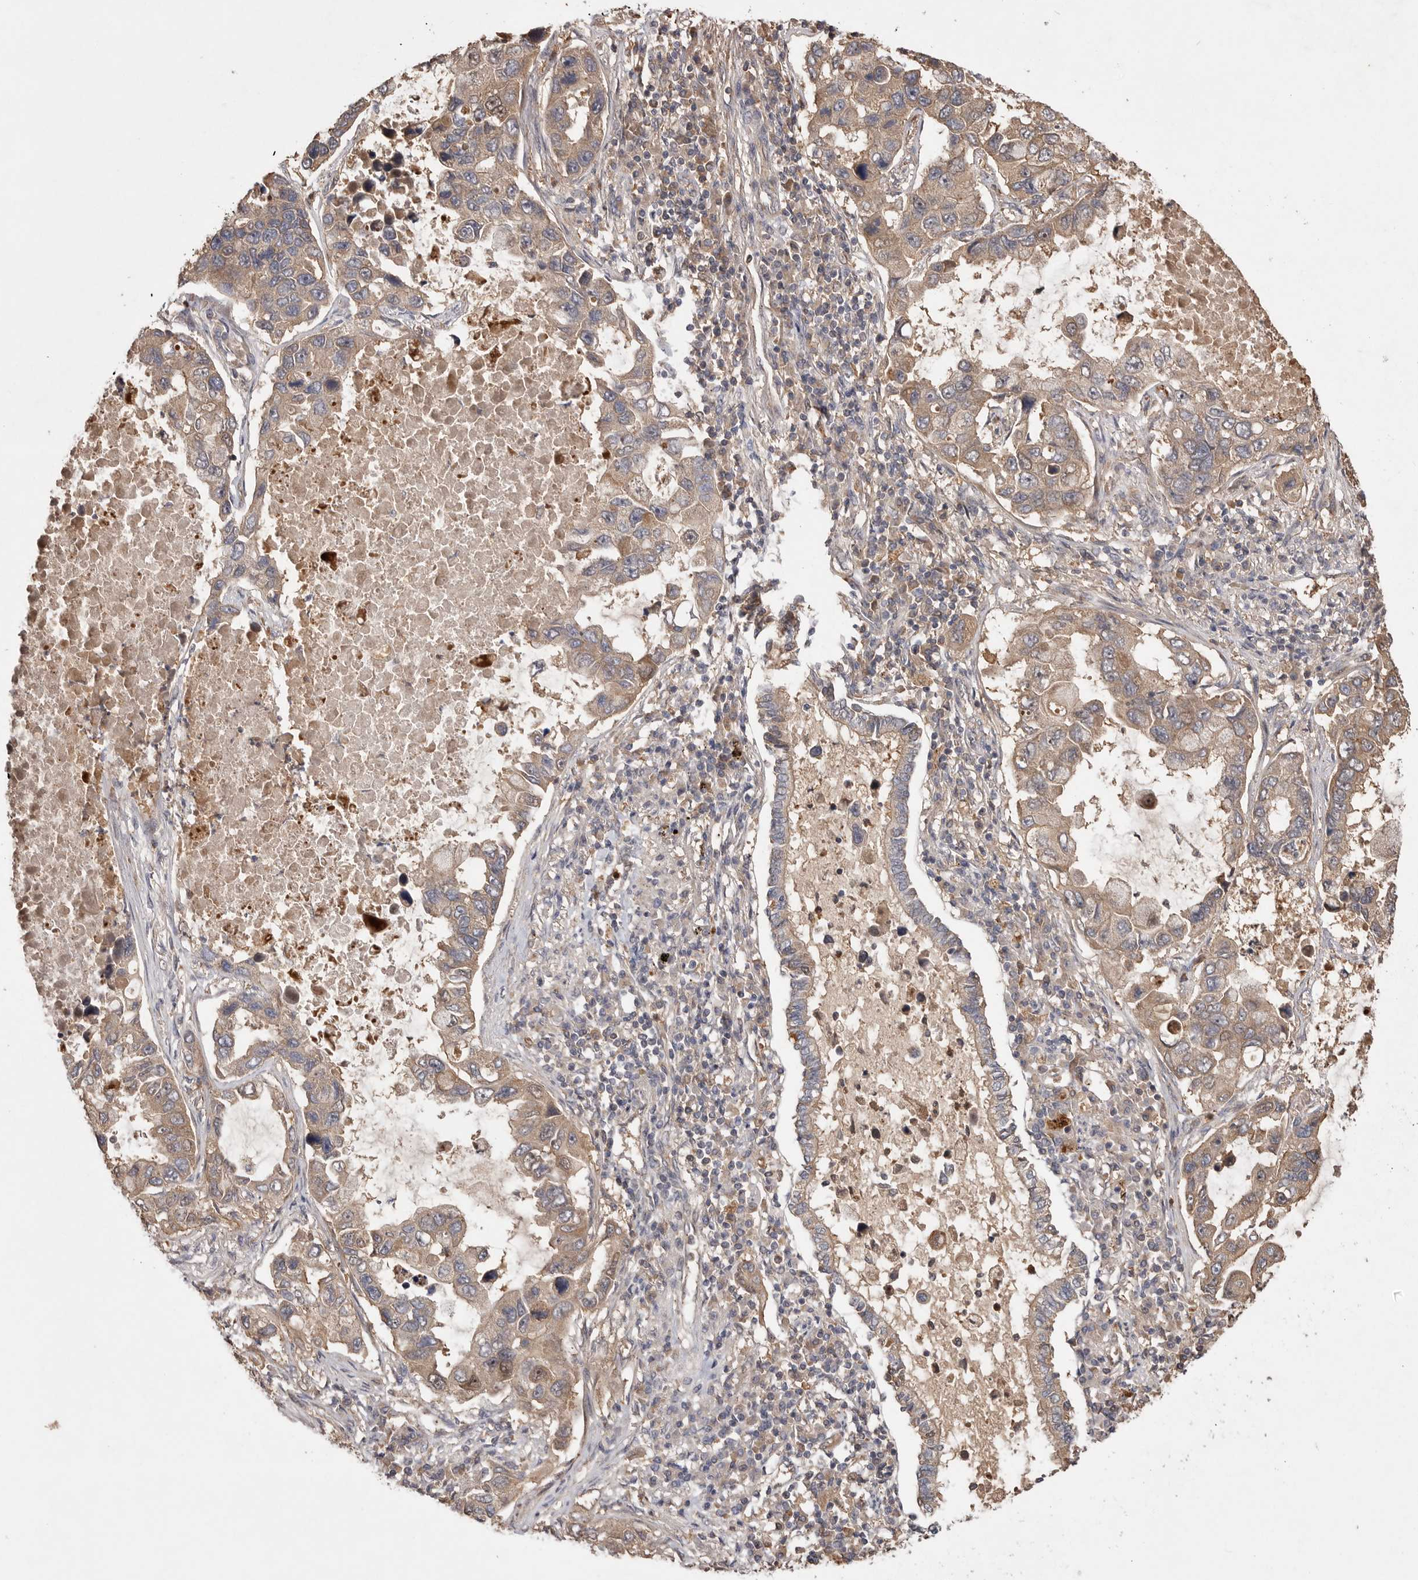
{"staining": {"intensity": "moderate", "quantity": ">75%", "location": "cytoplasmic/membranous"}, "tissue": "lung cancer", "cell_type": "Tumor cells", "image_type": "cancer", "snomed": [{"axis": "morphology", "description": "Adenocarcinoma, NOS"}, {"axis": "topography", "description": "Lung"}], "caption": "Immunohistochemical staining of human adenocarcinoma (lung) exhibits medium levels of moderate cytoplasmic/membranous protein staining in approximately >75% of tumor cells.", "gene": "VN1R4", "patient": {"sex": "male", "age": 64}}